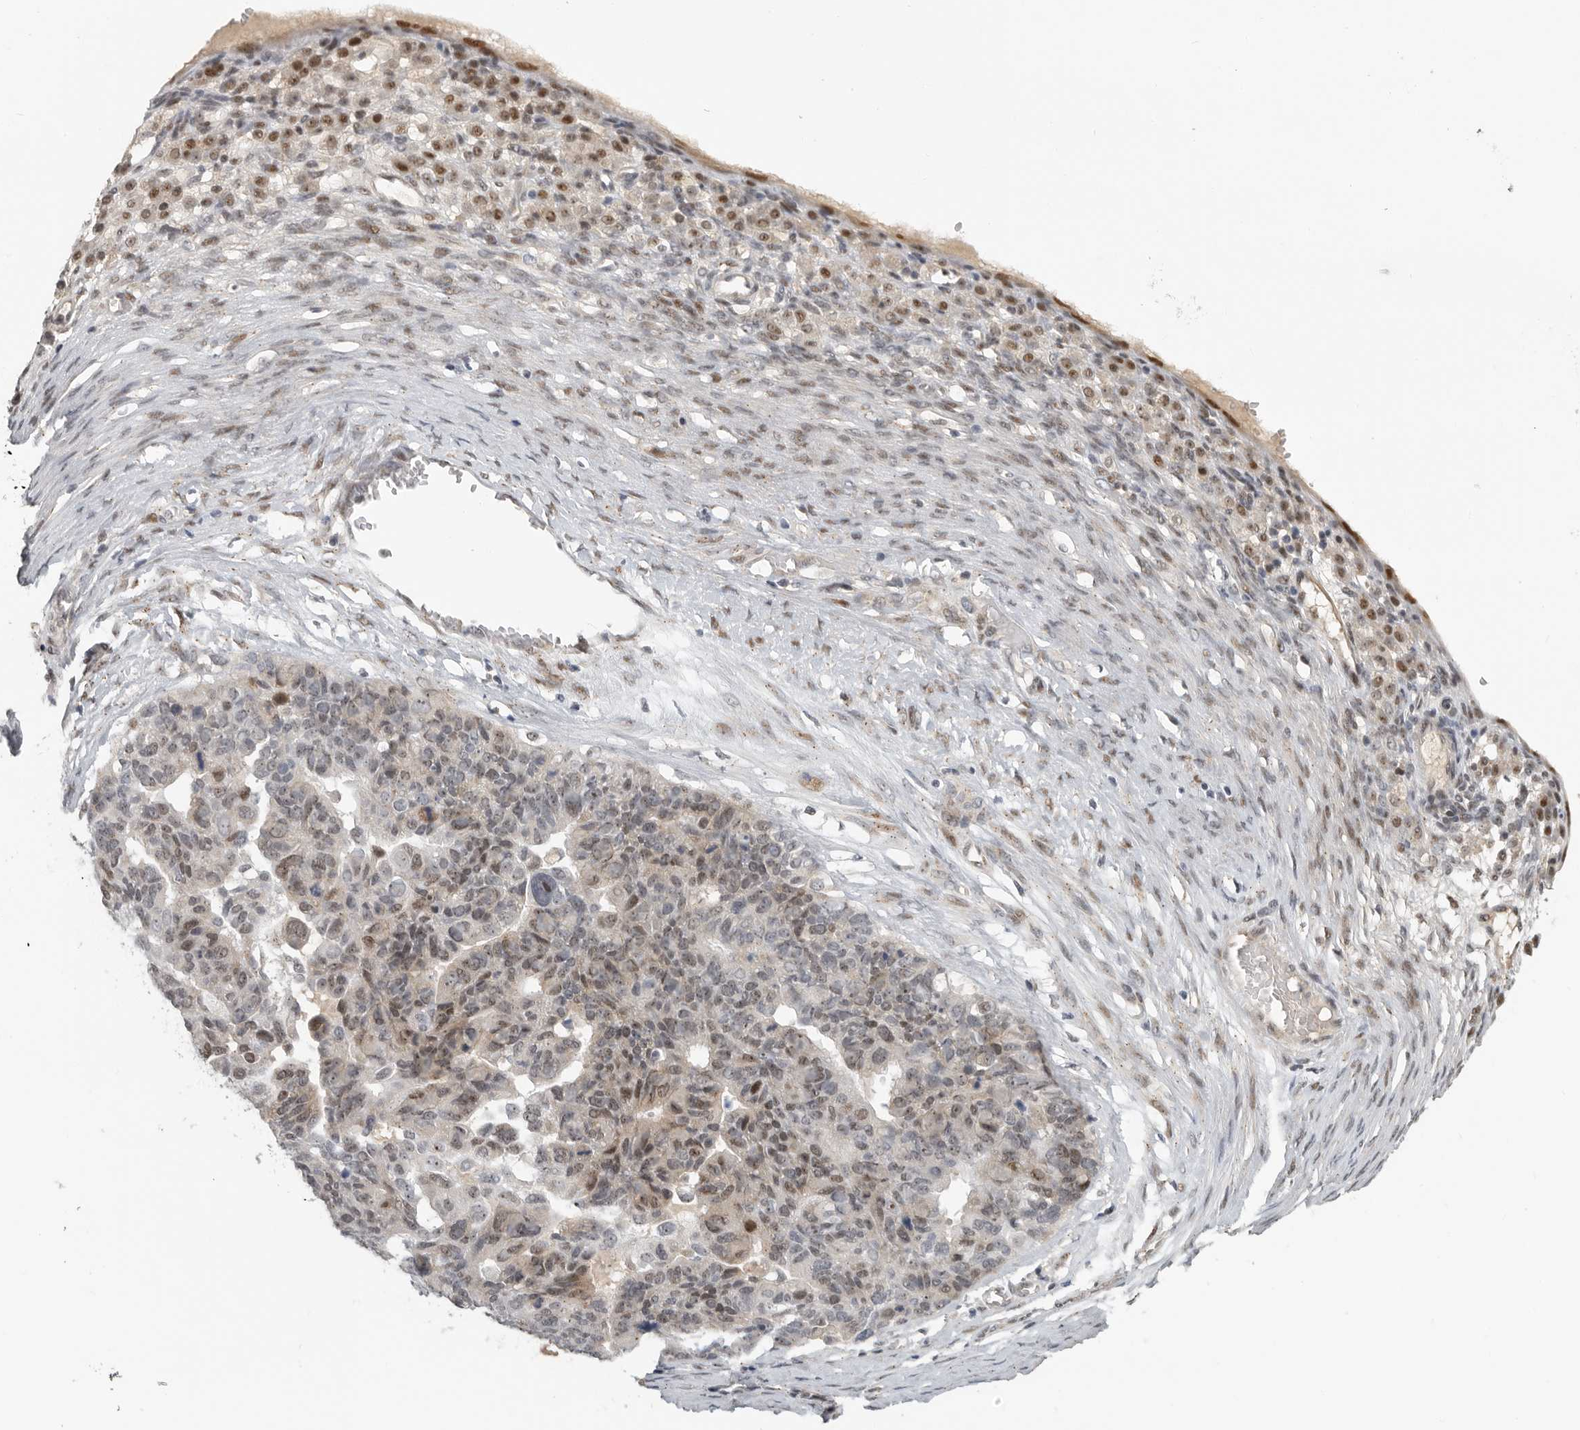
{"staining": {"intensity": "moderate", "quantity": "<25%", "location": "cytoplasmic/membranous,nuclear"}, "tissue": "ovarian cancer", "cell_type": "Tumor cells", "image_type": "cancer", "snomed": [{"axis": "morphology", "description": "Cystadenocarcinoma, serous, NOS"}, {"axis": "topography", "description": "Ovary"}], "caption": "Protein staining displays moderate cytoplasmic/membranous and nuclear expression in approximately <25% of tumor cells in ovarian cancer (serous cystadenocarcinoma).", "gene": "PCMTD1", "patient": {"sex": "female", "age": 44}}